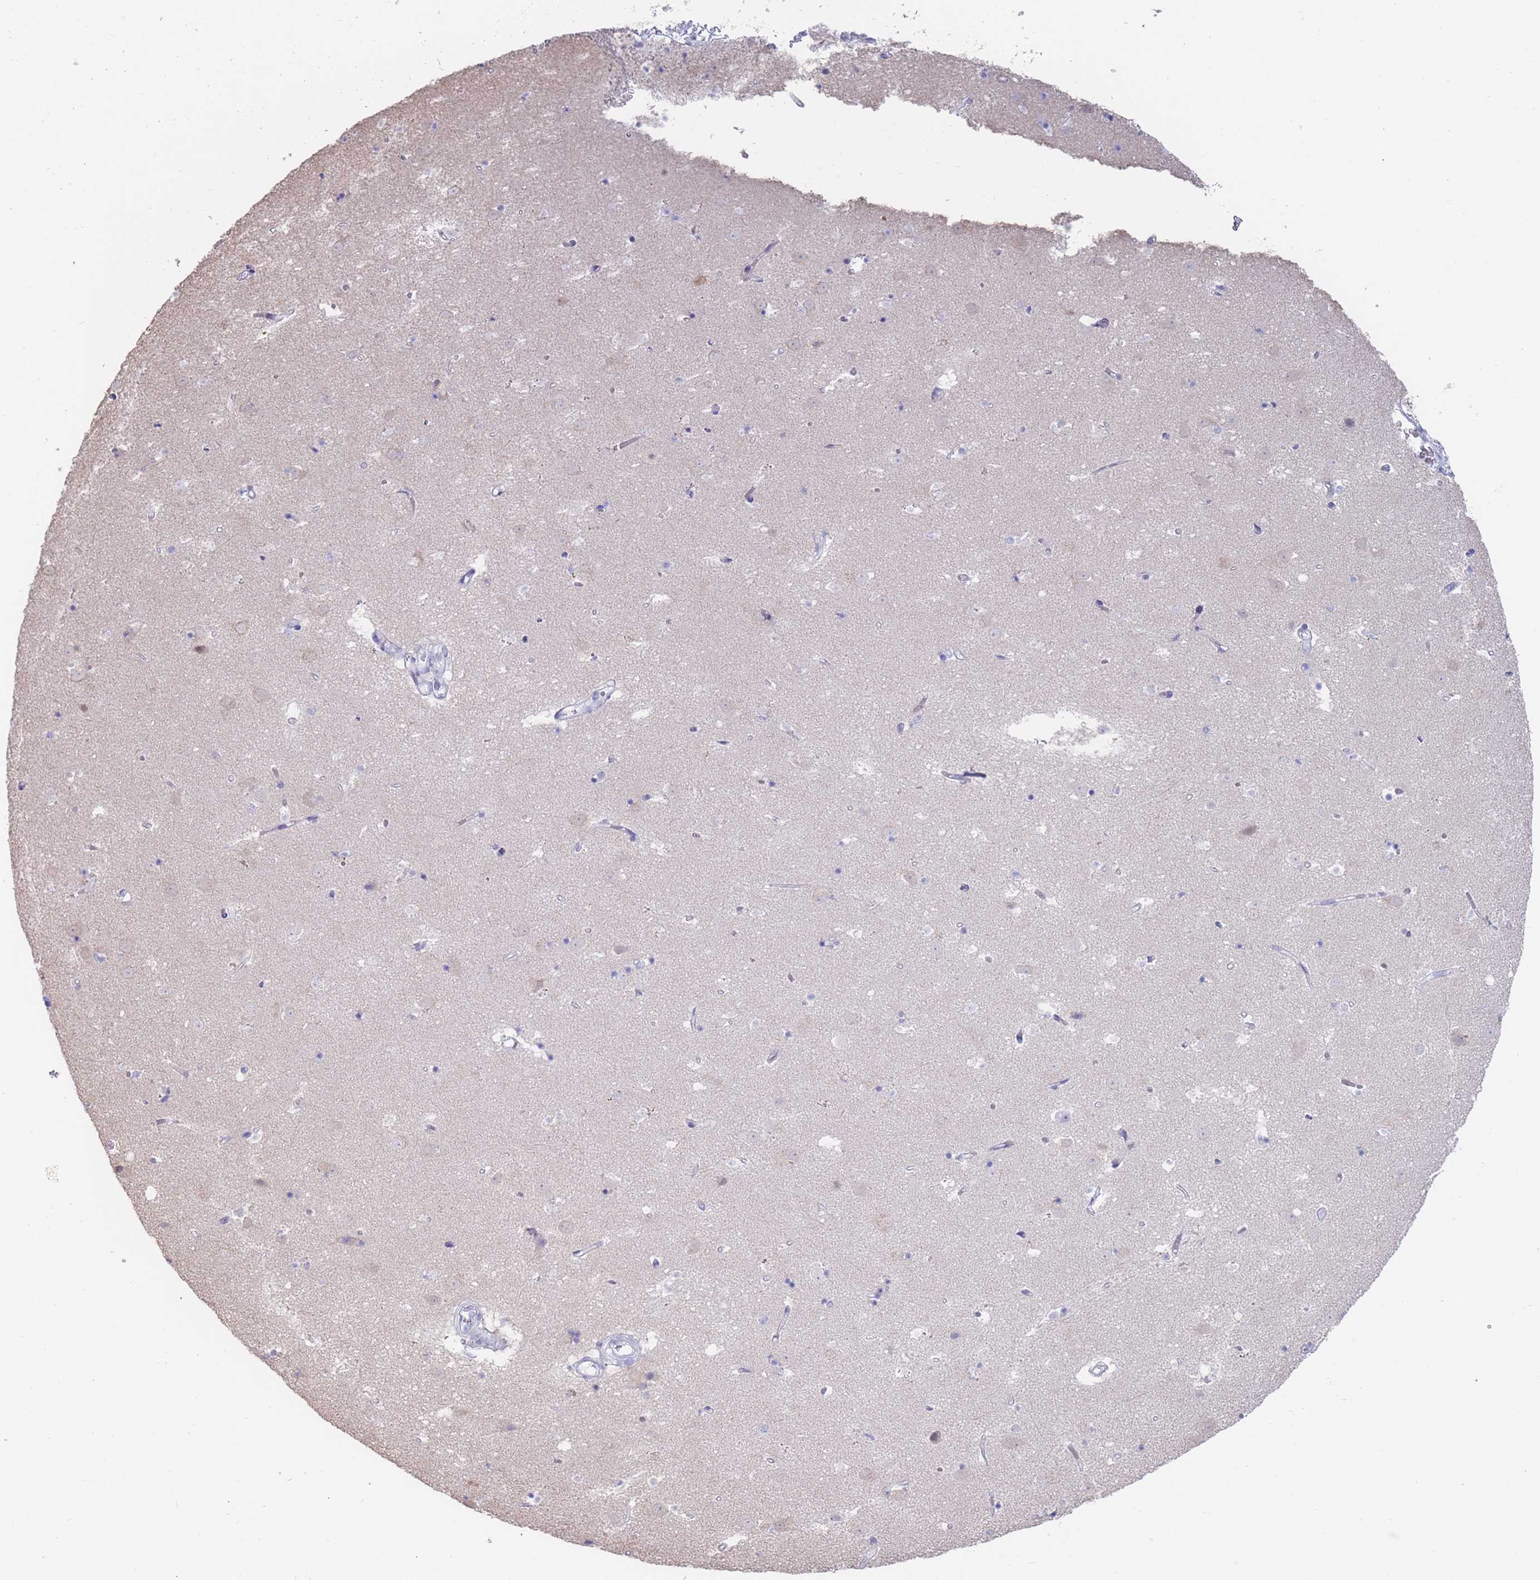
{"staining": {"intensity": "negative", "quantity": "none", "location": "none"}, "tissue": "caudate", "cell_type": "Glial cells", "image_type": "normal", "snomed": [{"axis": "morphology", "description": "Normal tissue, NOS"}, {"axis": "topography", "description": "Lateral ventricle wall"}], "caption": "Immunohistochemical staining of normal human caudate demonstrates no significant positivity in glial cells. (DAB IHC, high magnification).", "gene": "CYP51A1", "patient": {"sex": "male", "age": 58}}